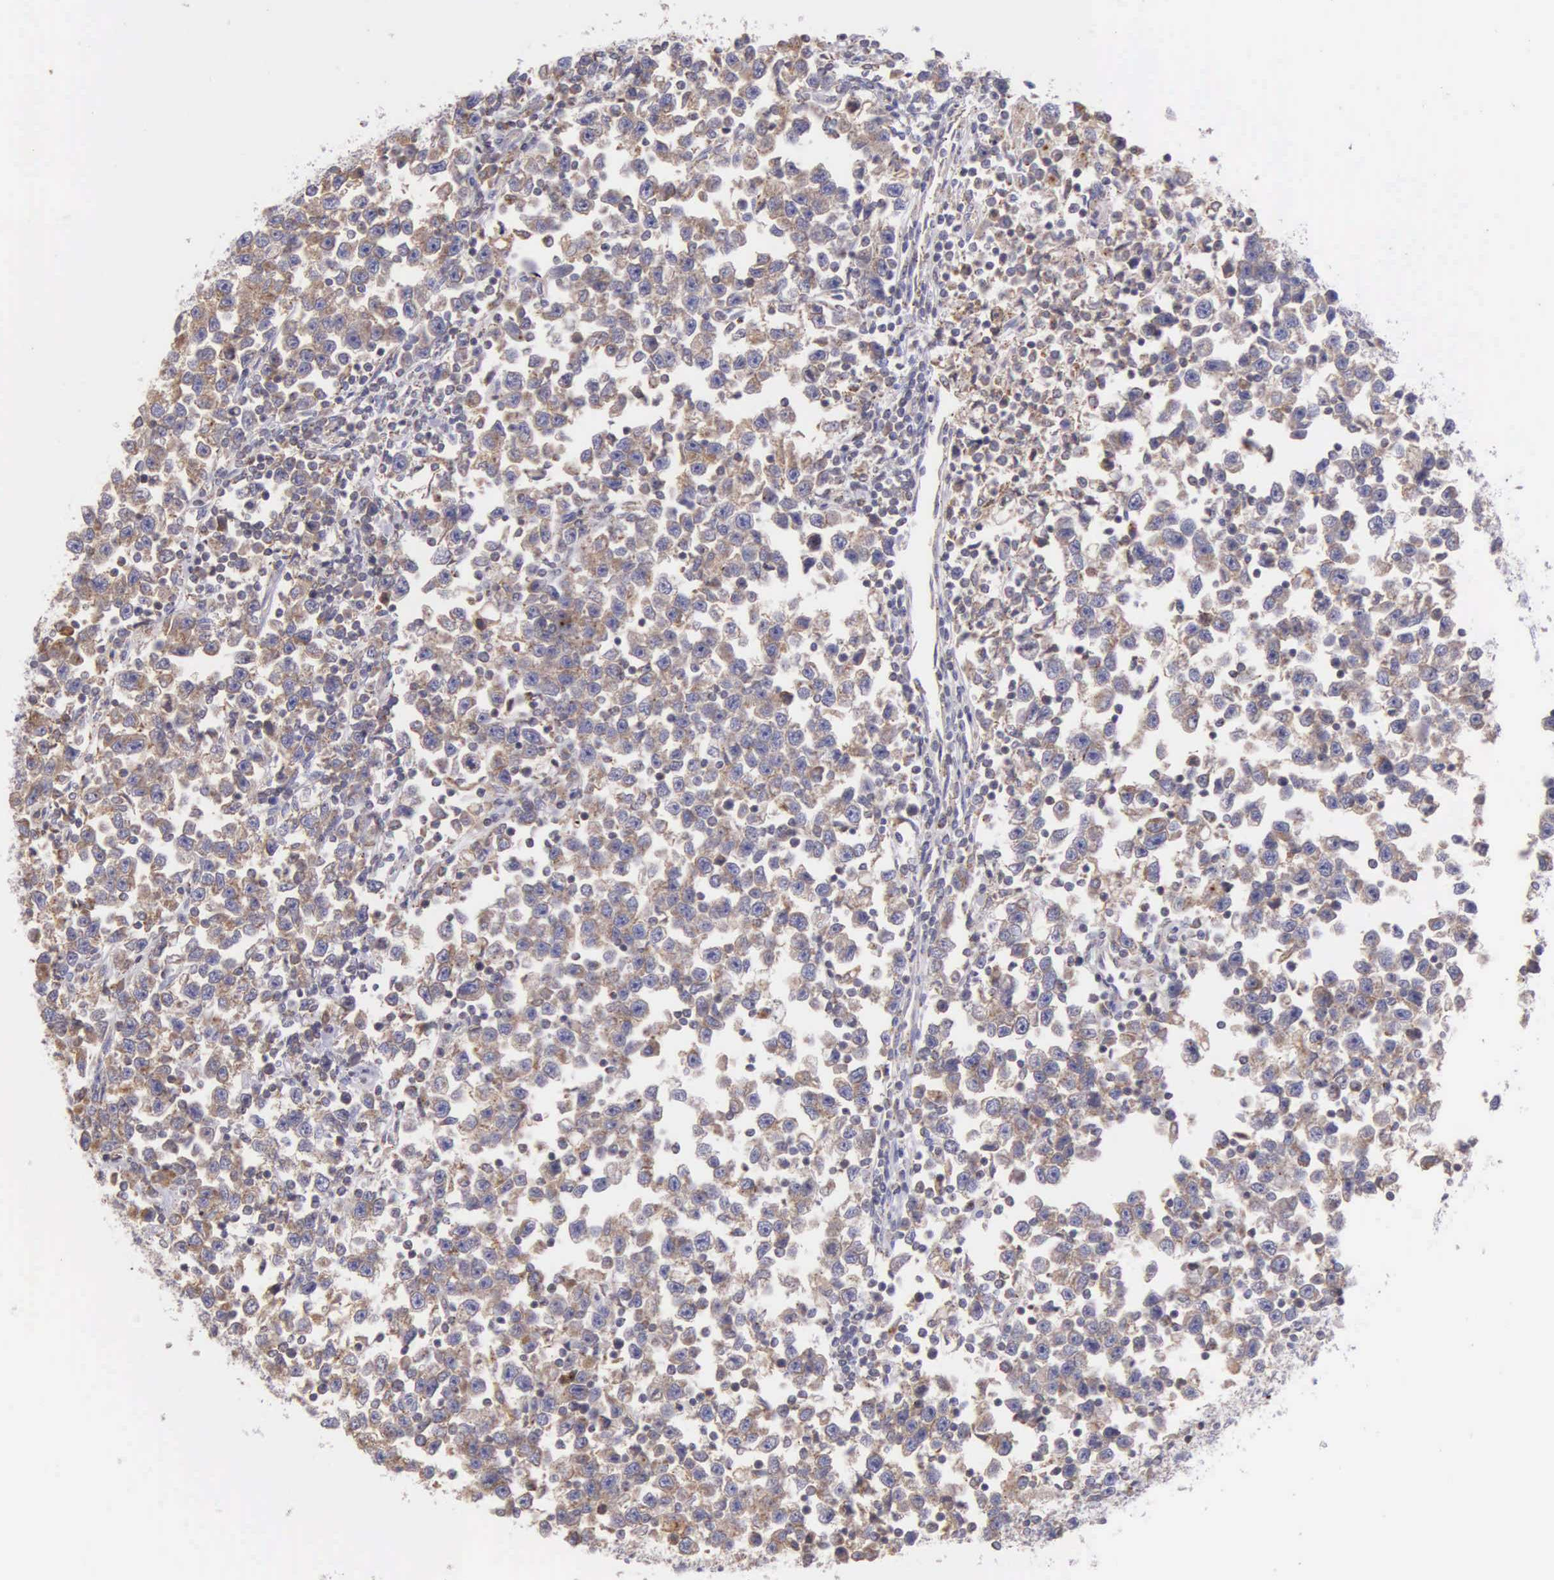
{"staining": {"intensity": "weak", "quantity": "25%-75%", "location": "cytoplasmic/membranous"}, "tissue": "testis cancer", "cell_type": "Tumor cells", "image_type": "cancer", "snomed": [{"axis": "morphology", "description": "Seminoma, NOS"}, {"axis": "topography", "description": "Testis"}], "caption": "This is an image of IHC staining of seminoma (testis), which shows weak positivity in the cytoplasmic/membranous of tumor cells.", "gene": "MIA2", "patient": {"sex": "male", "age": 43}}